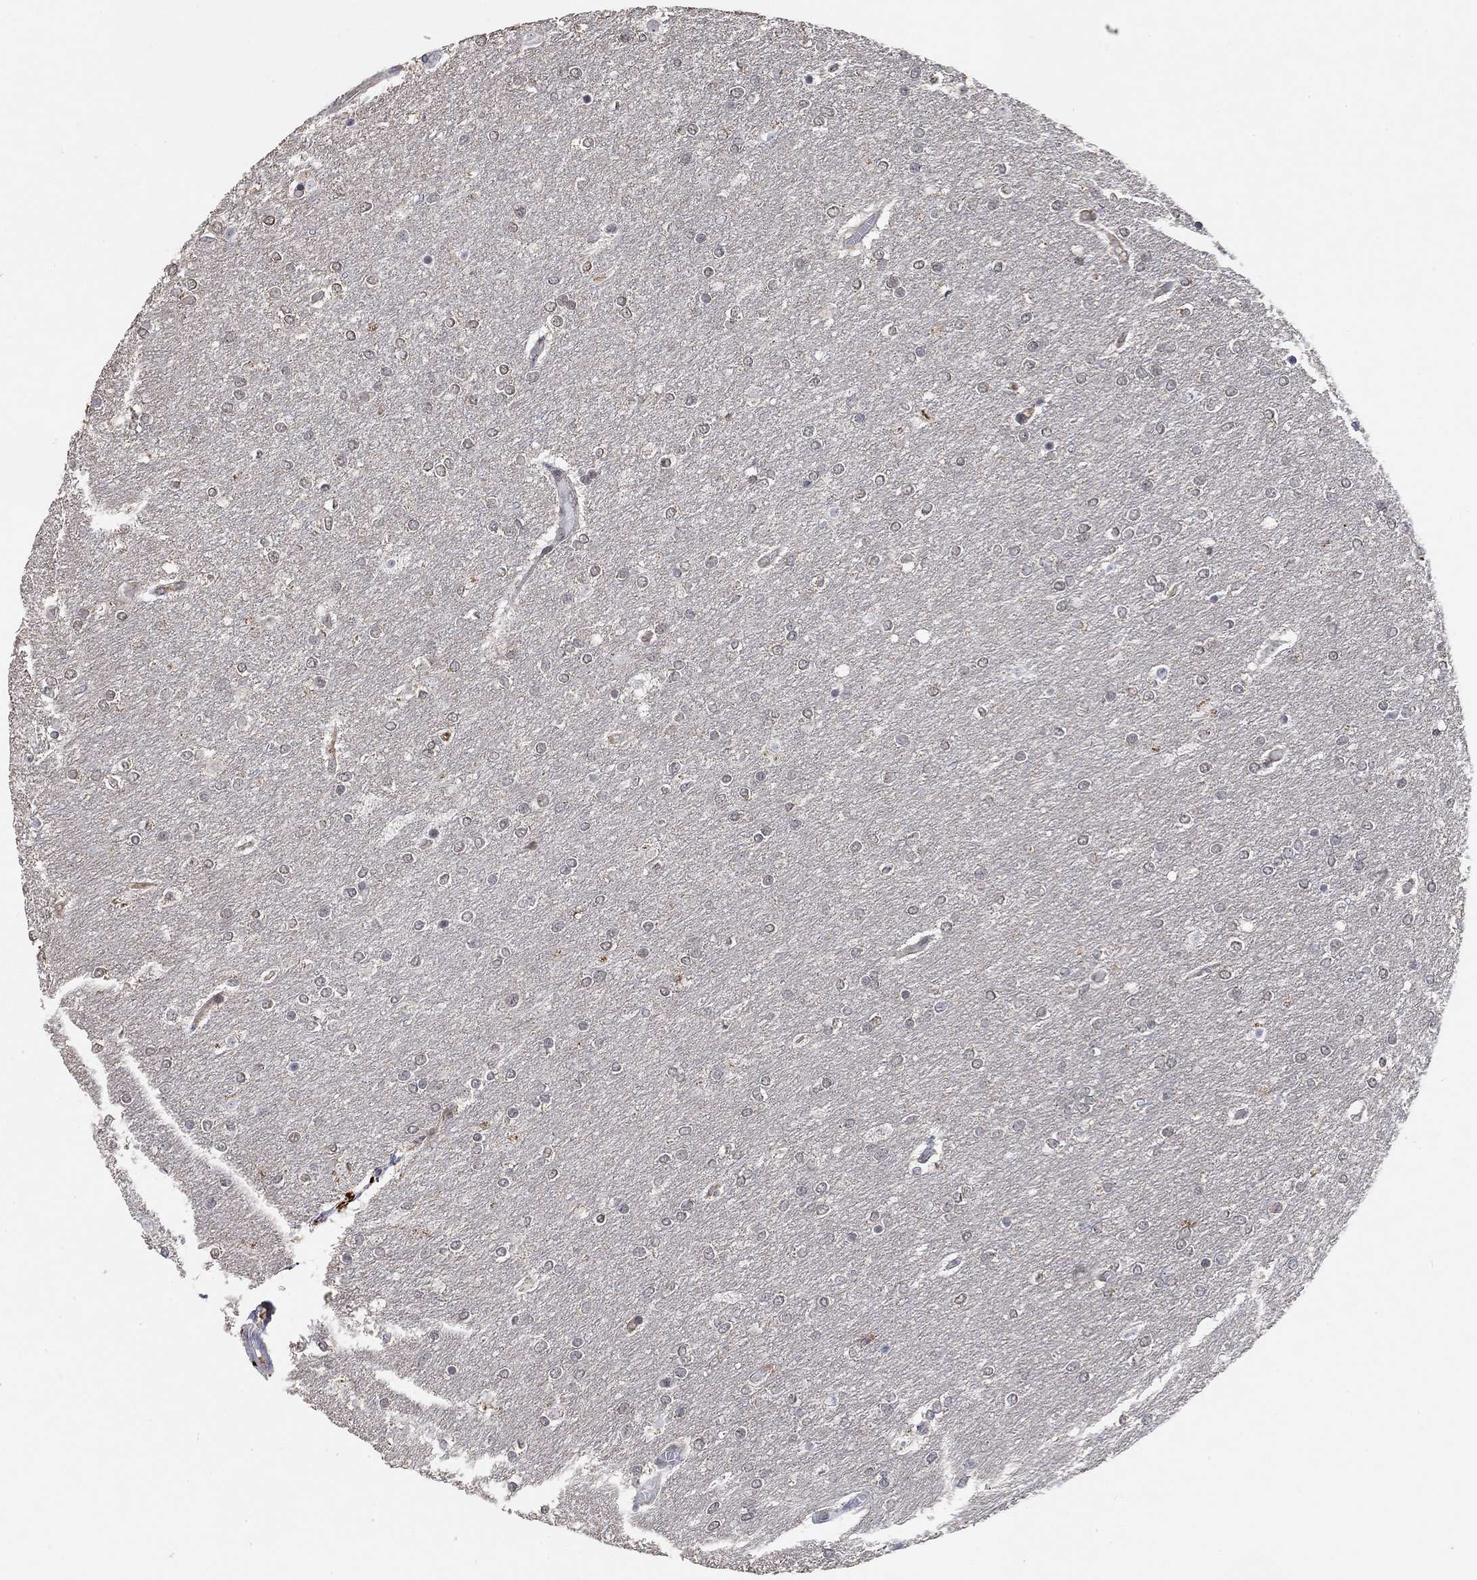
{"staining": {"intensity": "negative", "quantity": "none", "location": "none"}, "tissue": "glioma", "cell_type": "Tumor cells", "image_type": "cancer", "snomed": [{"axis": "morphology", "description": "Glioma, malignant, High grade"}, {"axis": "topography", "description": "Brain"}], "caption": "An image of human glioma is negative for staining in tumor cells.", "gene": "THAP8", "patient": {"sex": "female", "age": 61}}